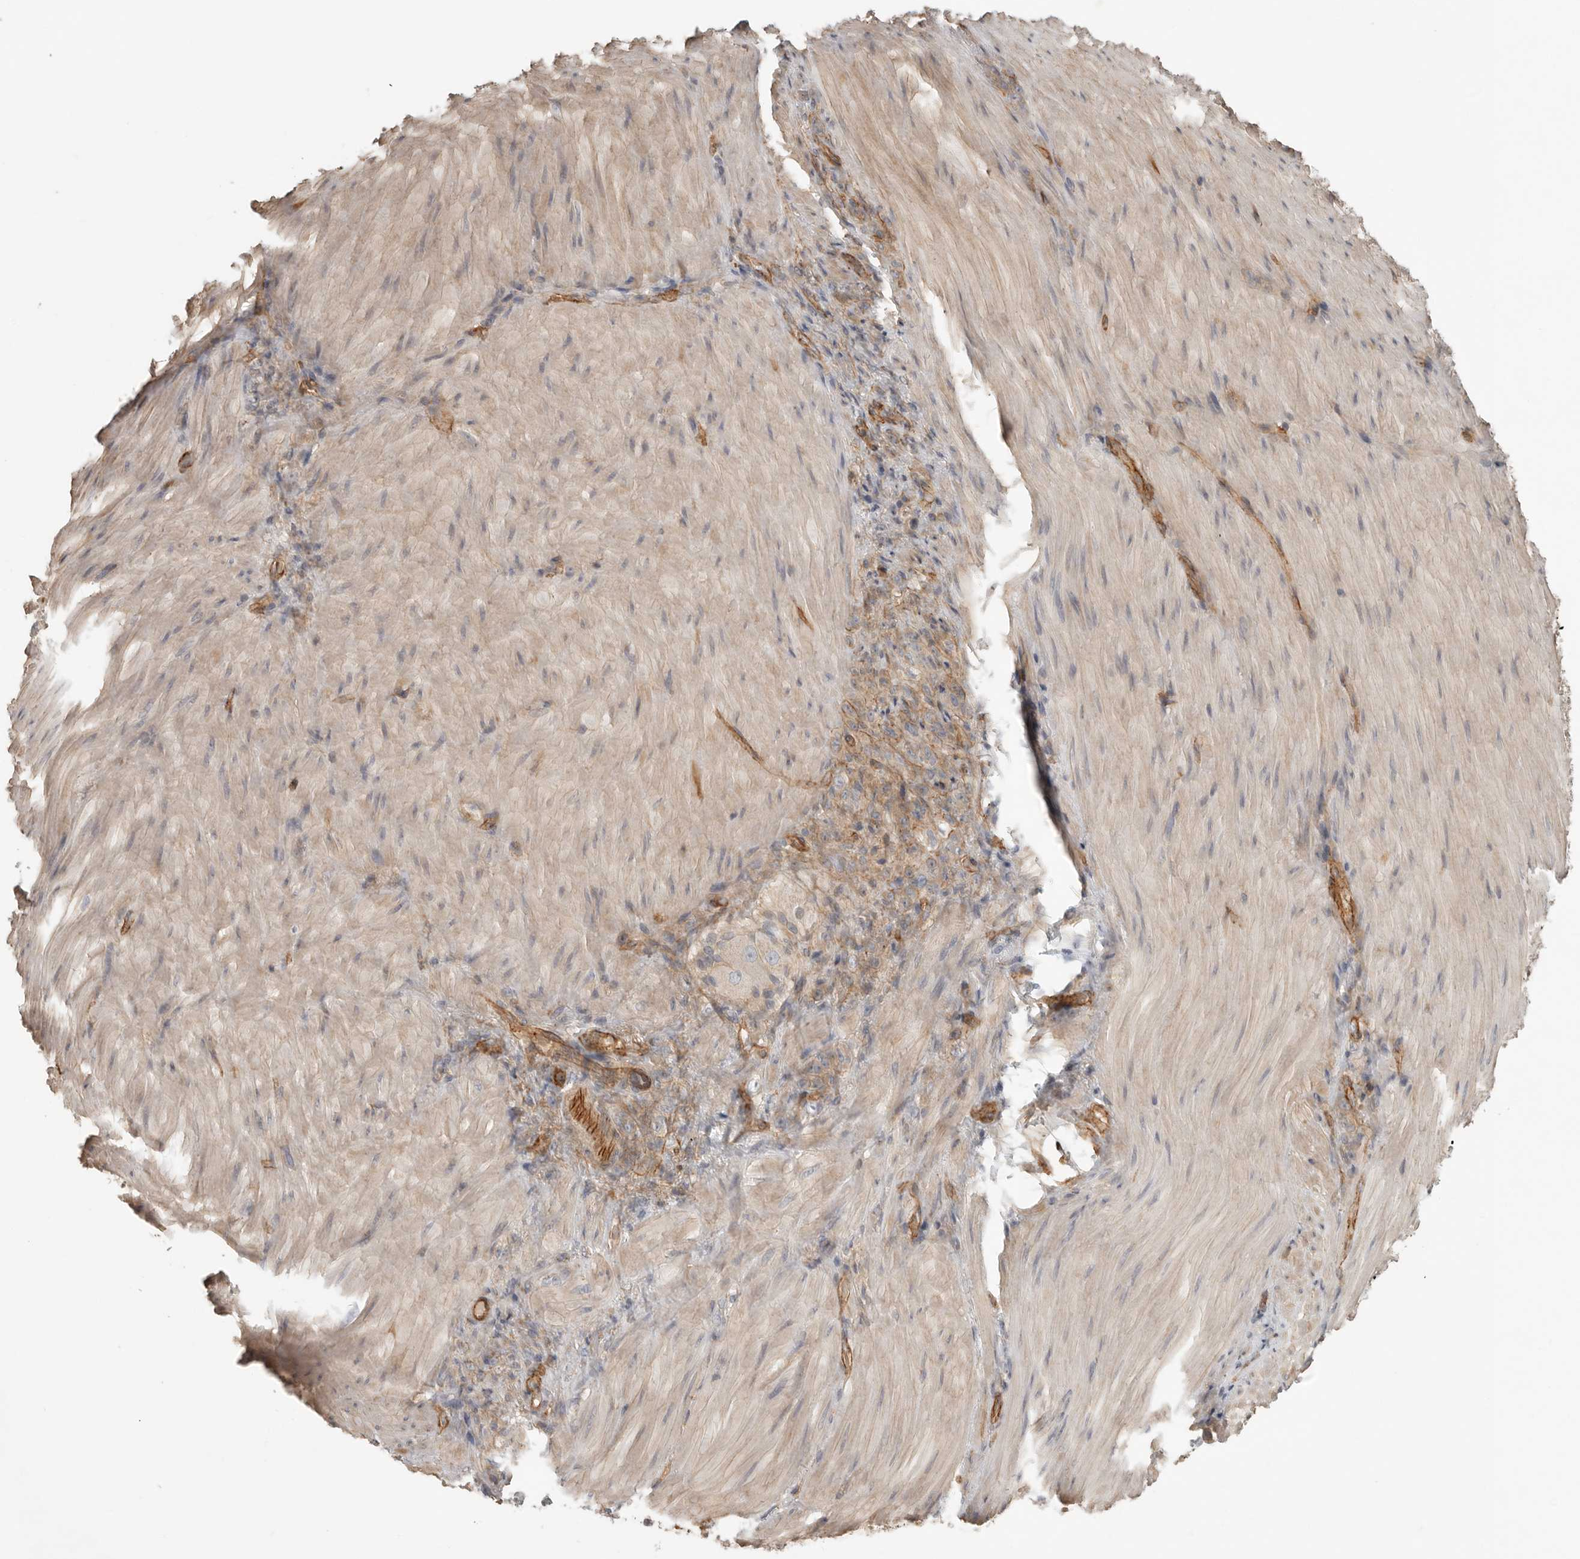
{"staining": {"intensity": "weak", "quantity": ">75%", "location": "cytoplasmic/membranous"}, "tissue": "stomach cancer", "cell_type": "Tumor cells", "image_type": "cancer", "snomed": [{"axis": "morphology", "description": "Normal tissue, NOS"}, {"axis": "morphology", "description": "Adenocarcinoma, NOS"}, {"axis": "topography", "description": "Stomach"}], "caption": "Weak cytoplasmic/membranous positivity for a protein is appreciated in about >75% of tumor cells of stomach adenocarcinoma using IHC.", "gene": "LONRF1", "patient": {"sex": "male", "age": 82}}